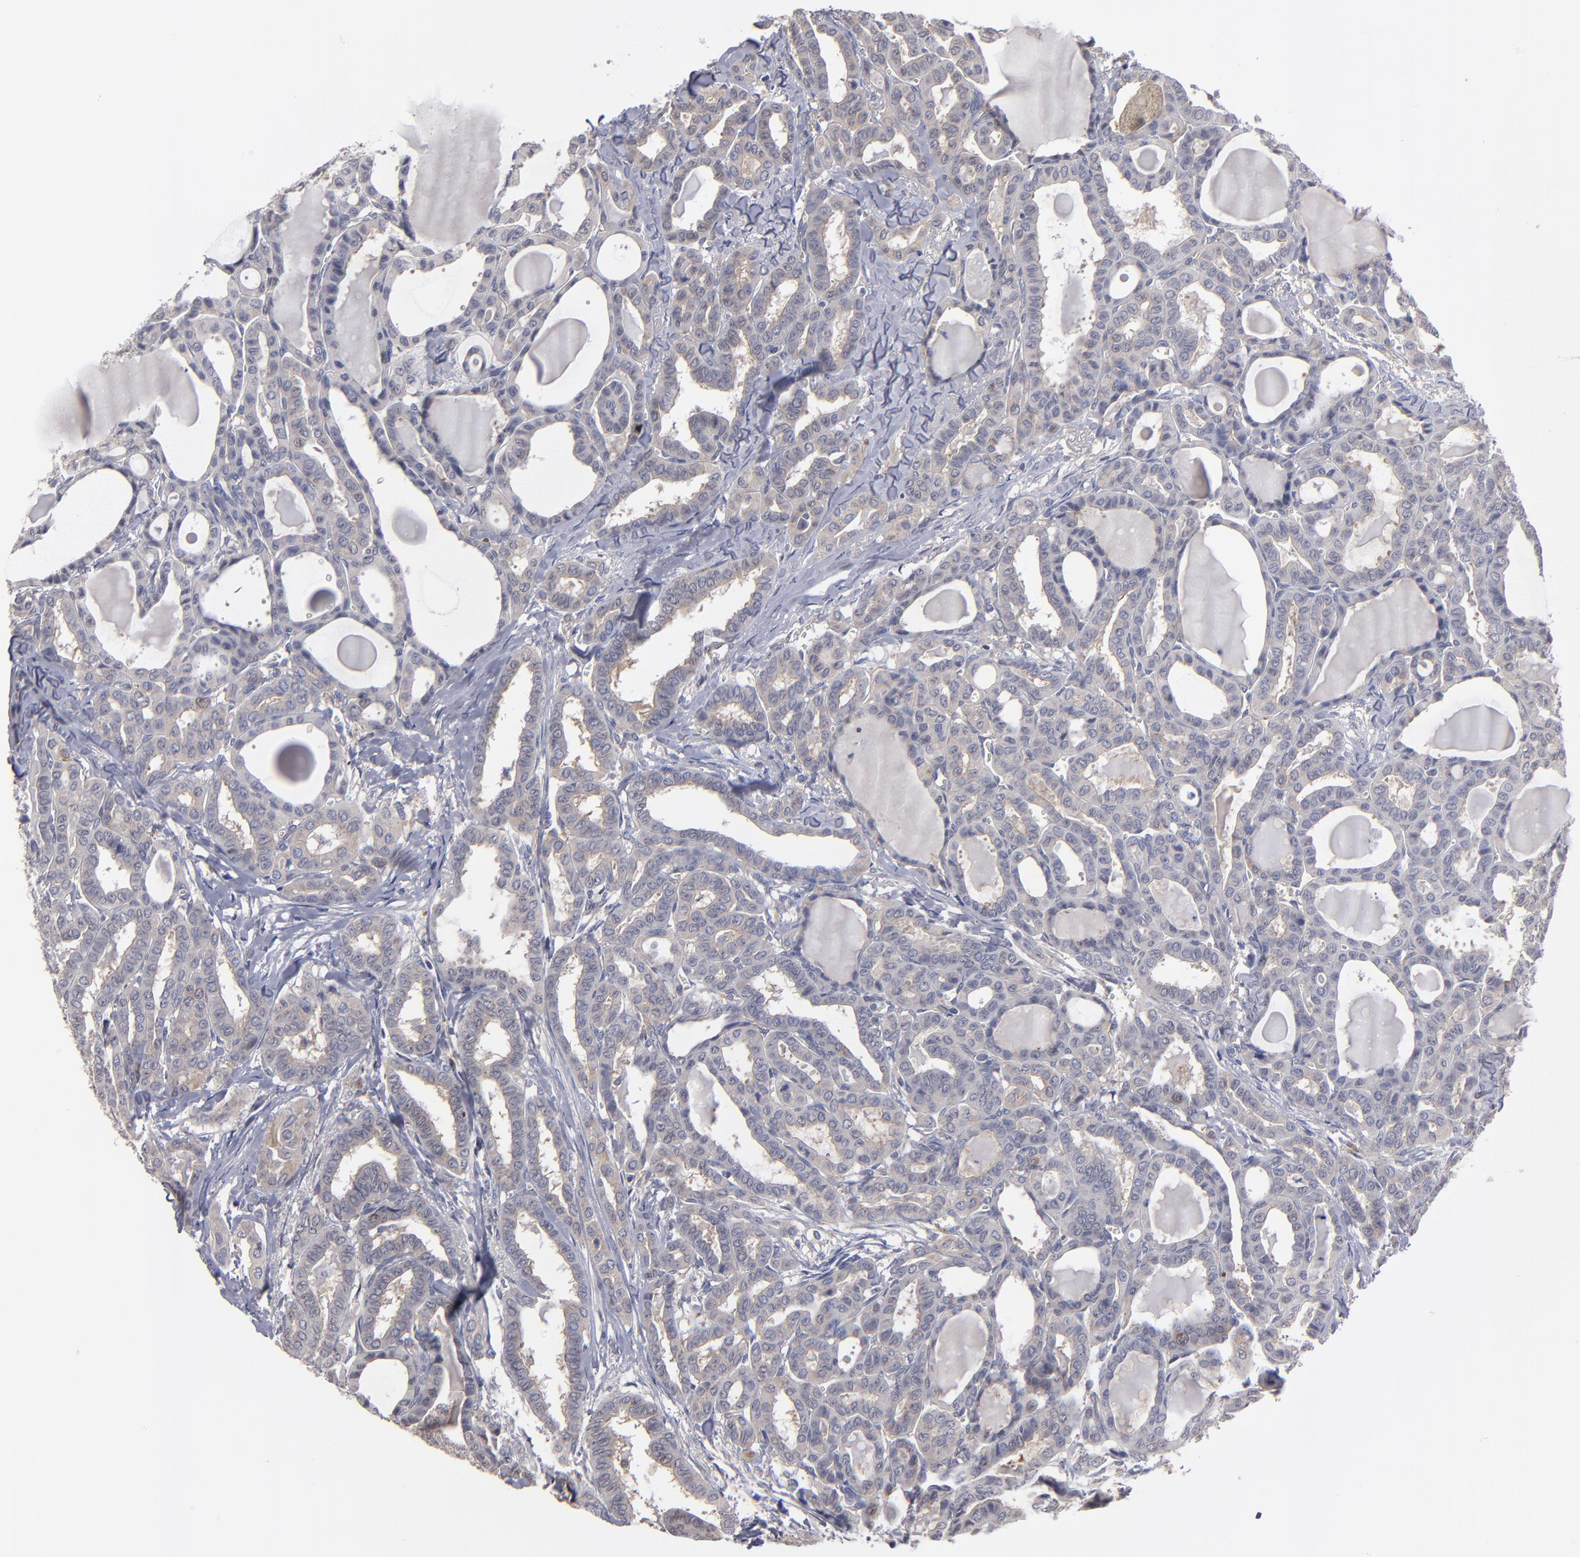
{"staining": {"intensity": "weak", "quantity": ">75%", "location": "cytoplasmic/membranous"}, "tissue": "thyroid cancer", "cell_type": "Tumor cells", "image_type": "cancer", "snomed": [{"axis": "morphology", "description": "Carcinoma, NOS"}, {"axis": "topography", "description": "Thyroid gland"}], "caption": "Immunohistochemistry (DAB (3,3'-diaminobenzidine)) staining of human carcinoma (thyroid) demonstrates weak cytoplasmic/membranous protein expression in about >75% of tumor cells.", "gene": "CEP97", "patient": {"sex": "female", "age": 91}}